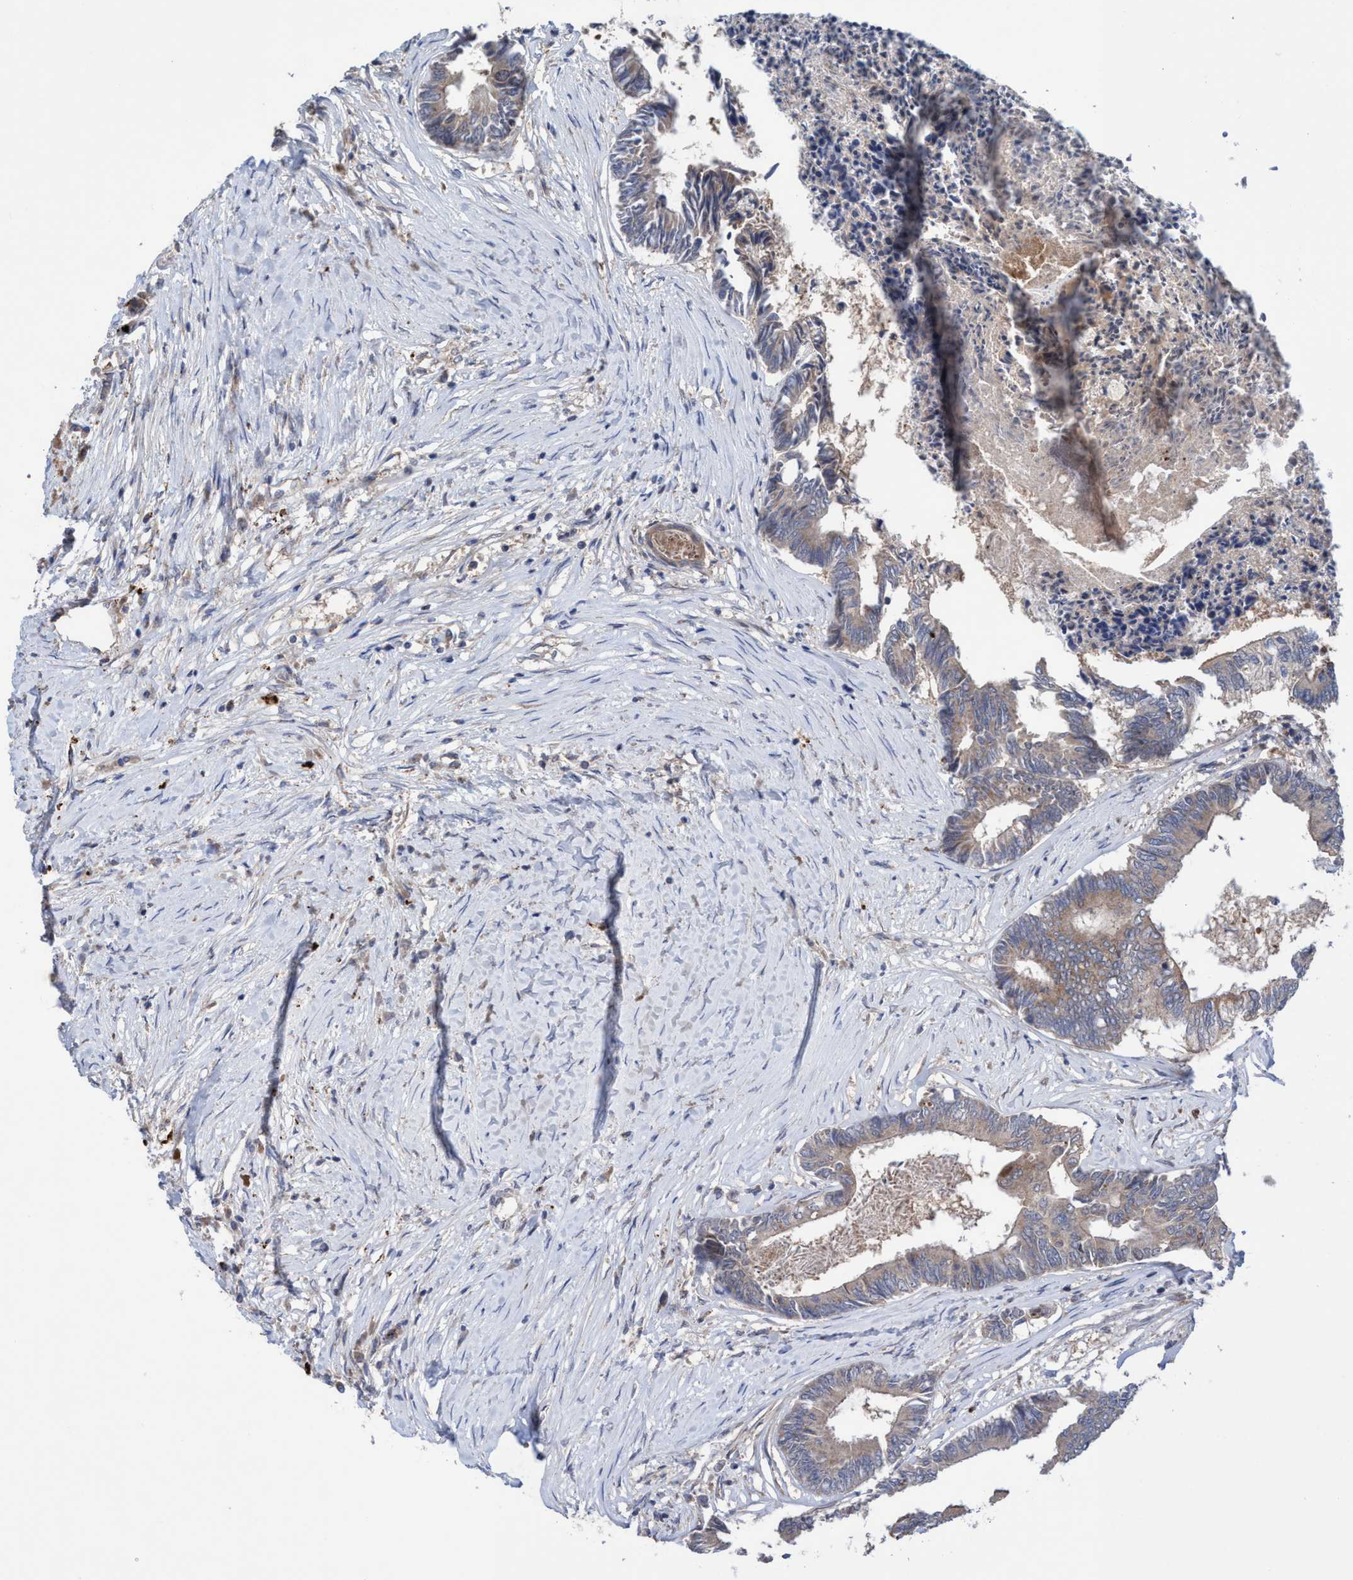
{"staining": {"intensity": "moderate", "quantity": ">75%", "location": "cytoplasmic/membranous"}, "tissue": "colorectal cancer", "cell_type": "Tumor cells", "image_type": "cancer", "snomed": [{"axis": "morphology", "description": "Adenocarcinoma, NOS"}, {"axis": "topography", "description": "Rectum"}], "caption": "There is medium levels of moderate cytoplasmic/membranous staining in tumor cells of adenocarcinoma (colorectal), as demonstrated by immunohistochemical staining (brown color).", "gene": "P2RY14", "patient": {"sex": "male", "age": 63}}